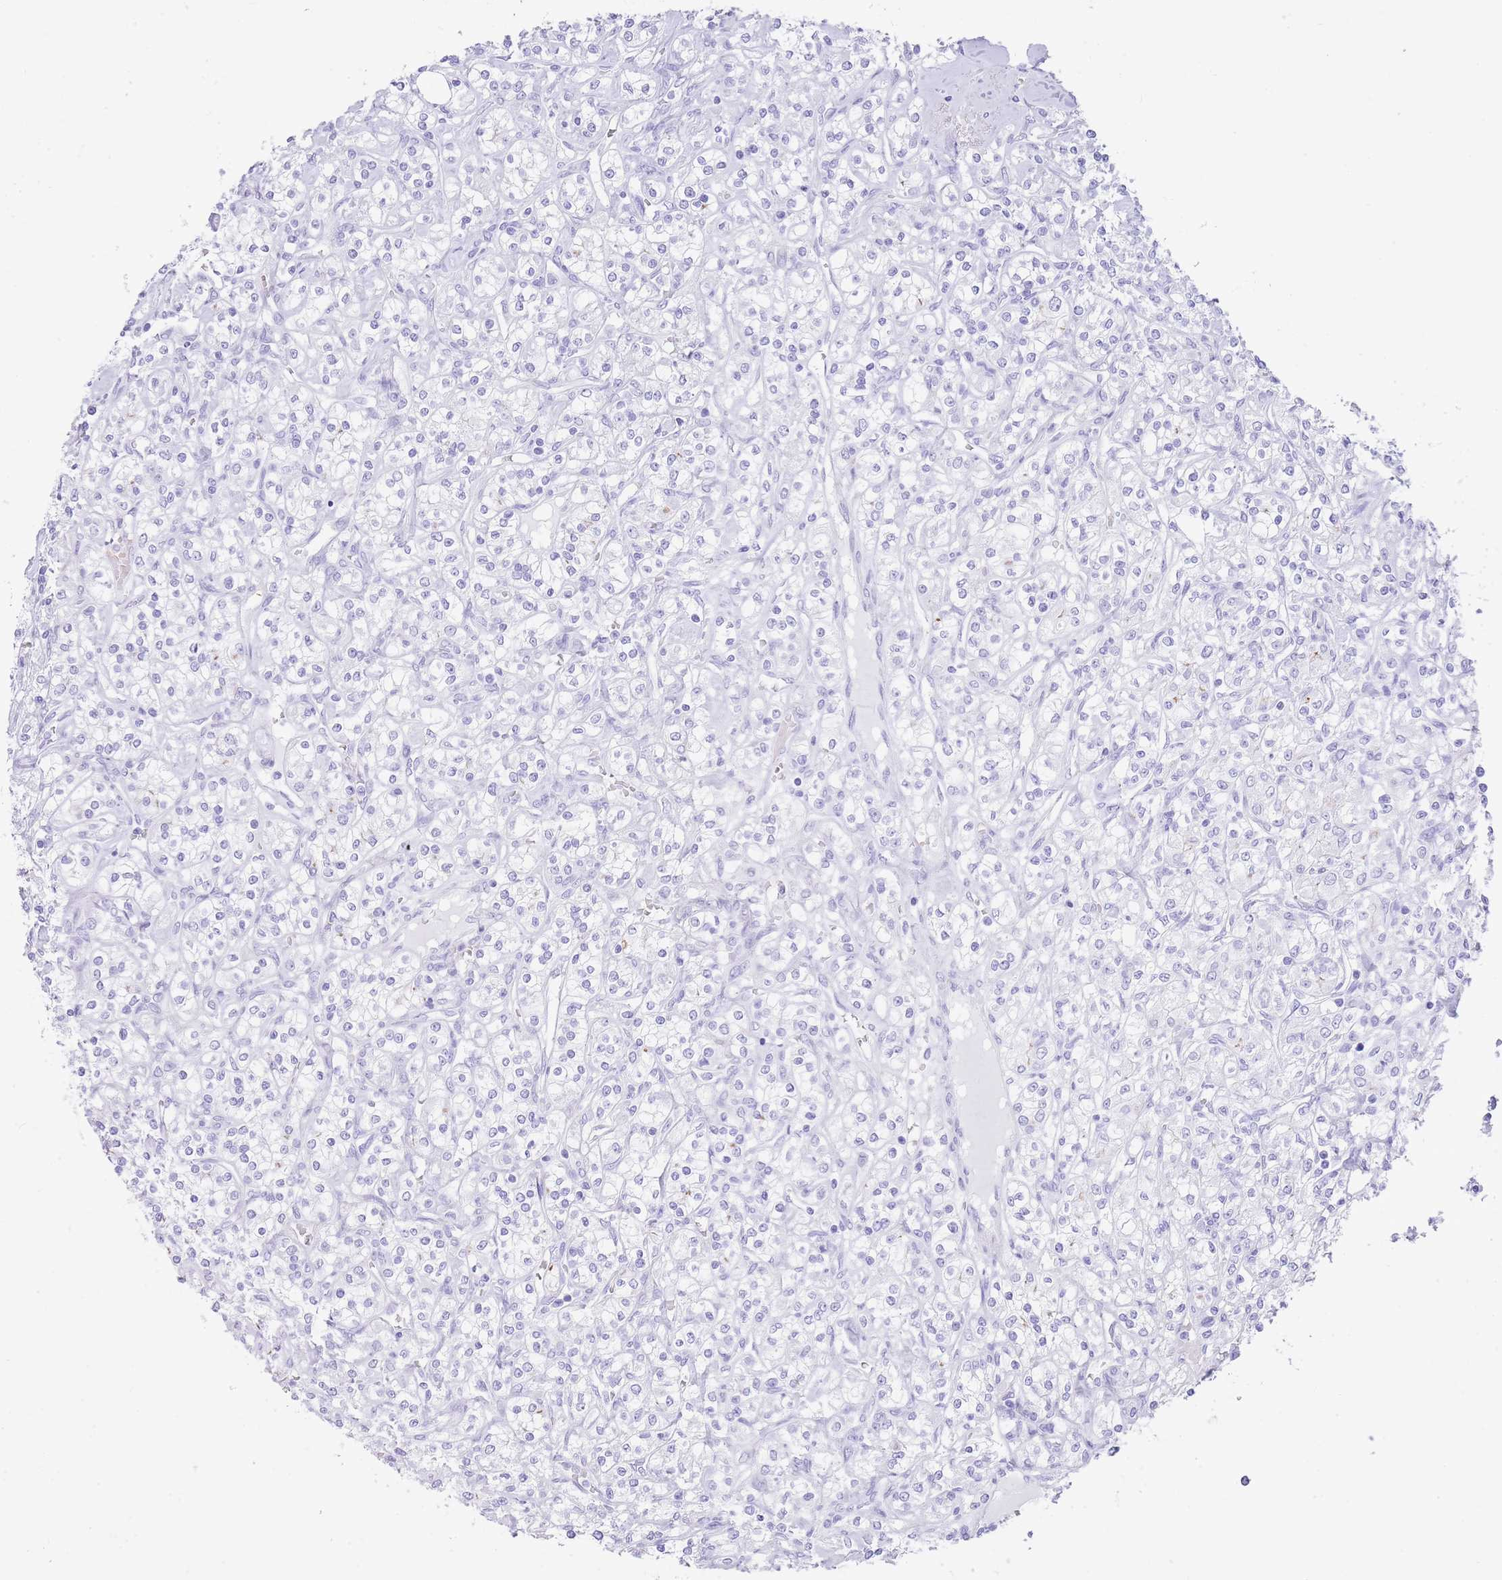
{"staining": {"intensity": "negative", "quantity": "none", "location": "none"}, "tissue": "renal cancer", "cell_type": "Tumor cells", "image_type": "cancer", "snomed": [{"axis": "morphology", "description": "Adenocarcinoma, NOS"}, {"axis": "topography", "description": "Kidney"}], "caption": "Protein analysis of renal adenocarcinoma reveals no significant positivity in tumor cells.", "gene": "ELOA2", "patient": {"sex": "male", "age": 77}}